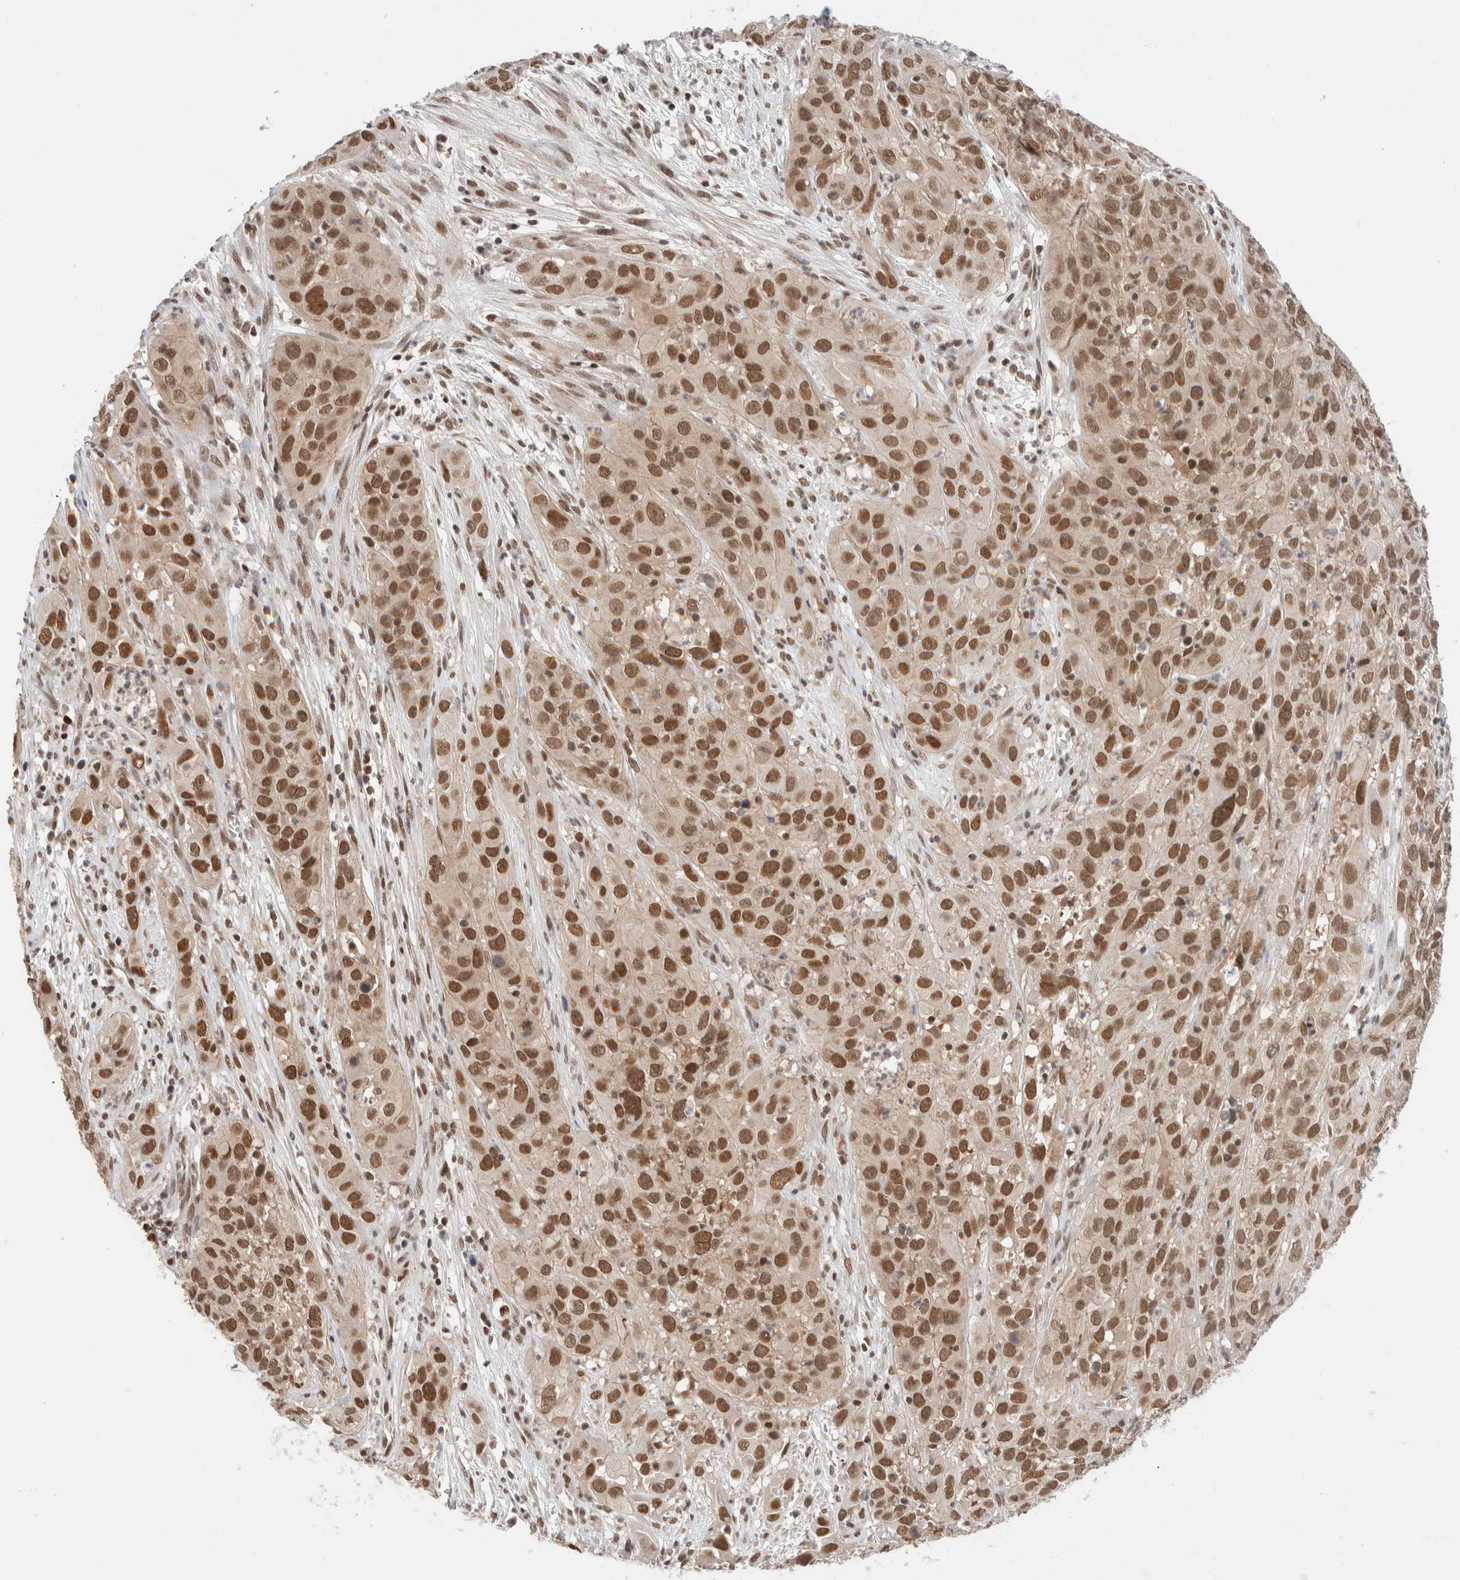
{"staining": {"intensity": "moderate", "quantity": ">75%", "location": "nuclear"}, "tissue": "cervical cancer", "cell_type": "Tumor cells", "image_type": "cancer", "snomed": [{"axis": "morphology", "description": "Squamous cell carcinoma, NOS"}, {"axis": "topography", "description": "Cervix"}], "caption": "Immunohistochemistry (IHC) photomicrograph of neoplastic tissue: human squamous cell carcinoma (cervical) stained using immunohistochemistry (IHC) displays medium levels of moderate protein expression localized specifically in the nuclear of tumor cells, appearing as a nuclear brown color.", "gene": "GATAD2A", "patient": {"sex": "female", "age": 32}}